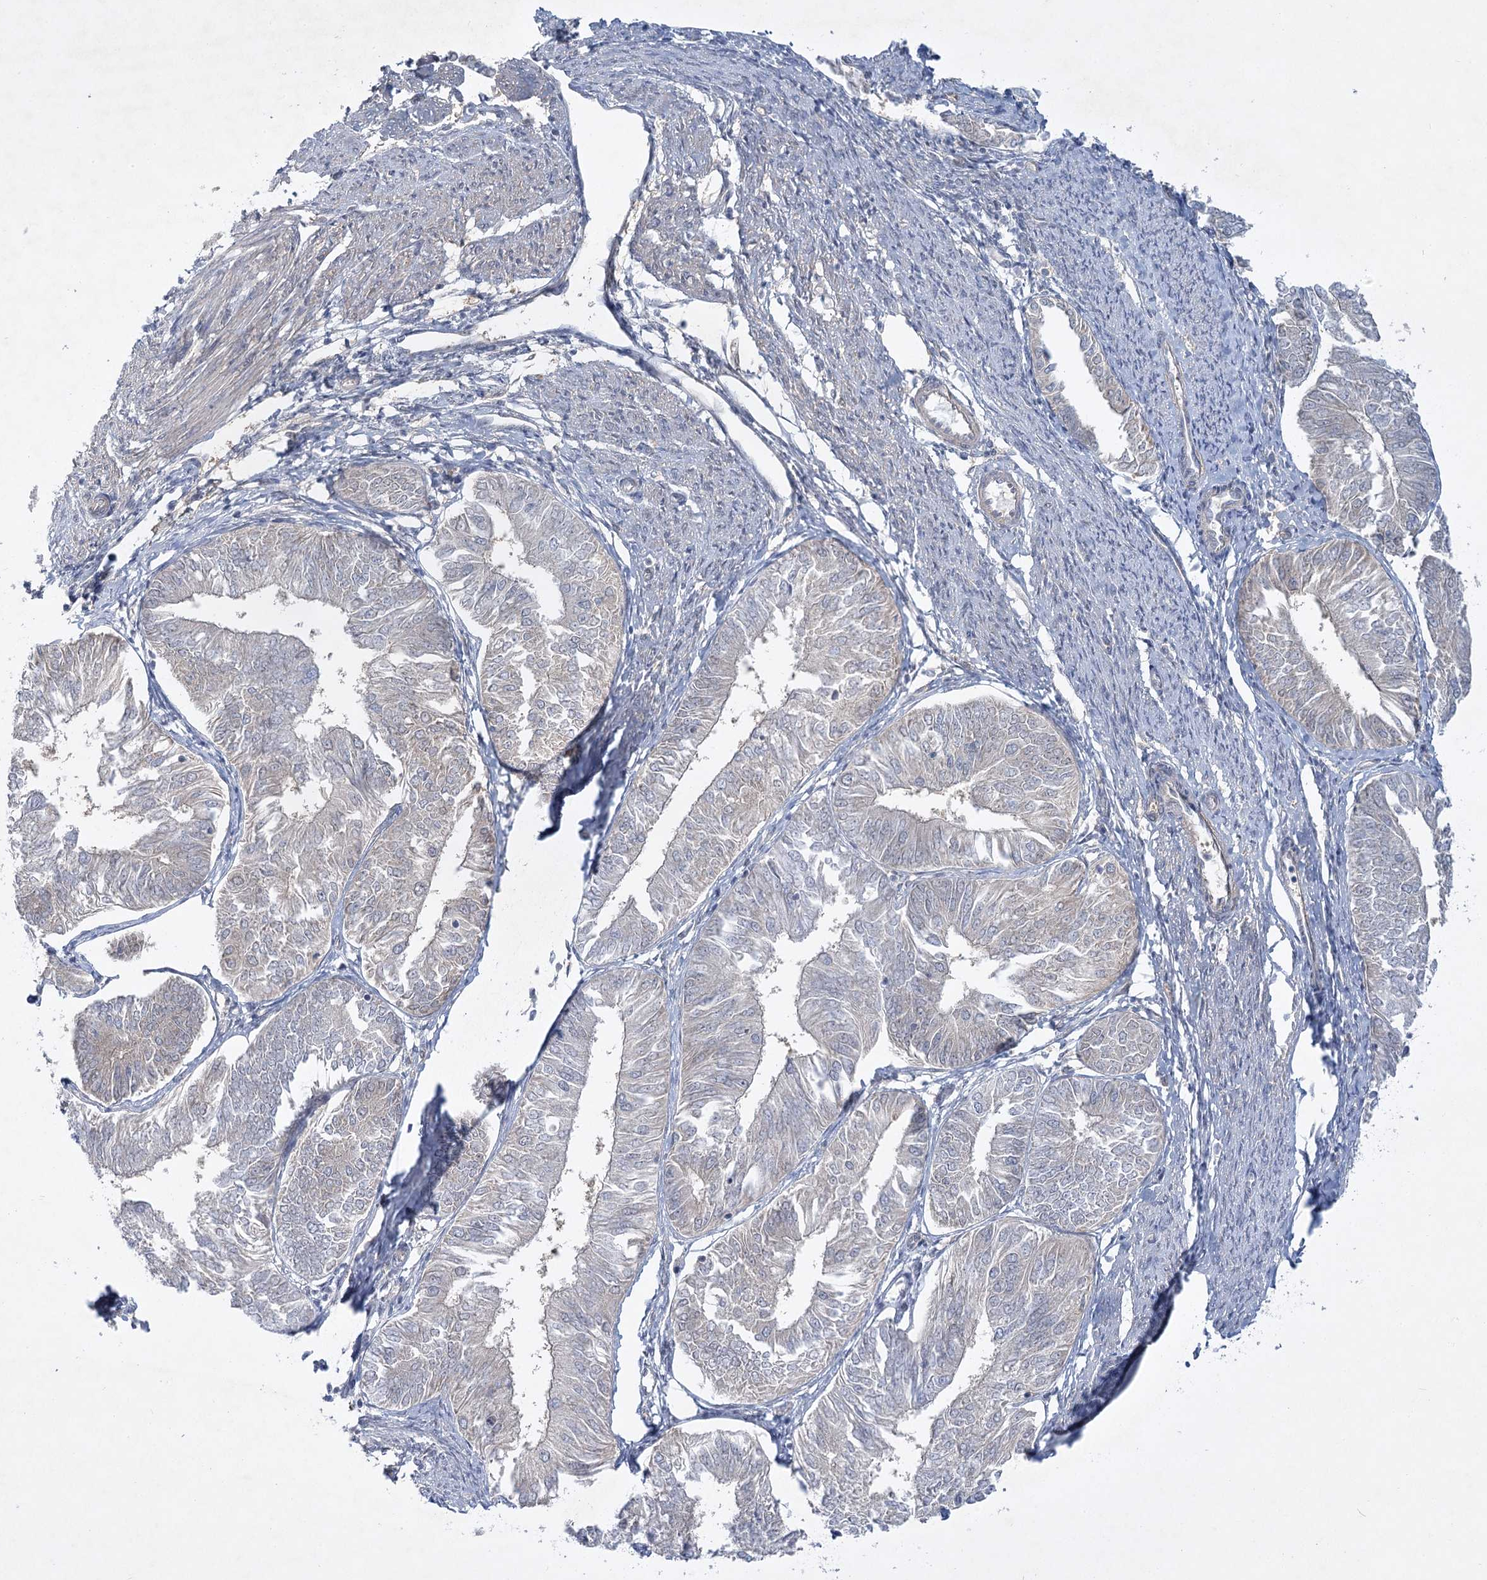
{"staining": {"intensity": "negative", "quantity": "none", "location": "none"}, "tissue": "endometrial cancer", "cell_type": "Tumor cells", "image_type": "cancer", "snomed": [{"axis": "morphology", "description": "Adenocarcinoma, NOS"}, {"axis": "topography", "description": "Endometrium"}], "caption": "High magnification brightfield microscopy of endometrial adenocarcinoma stained with DAB (3,3'-diaminobenzidine) (brown) and counterstained with hematoxylin (blue): tumor cells show no significant staining.", "gene": "AAMDC", "patient": {"sex": "female", "age": 58}}